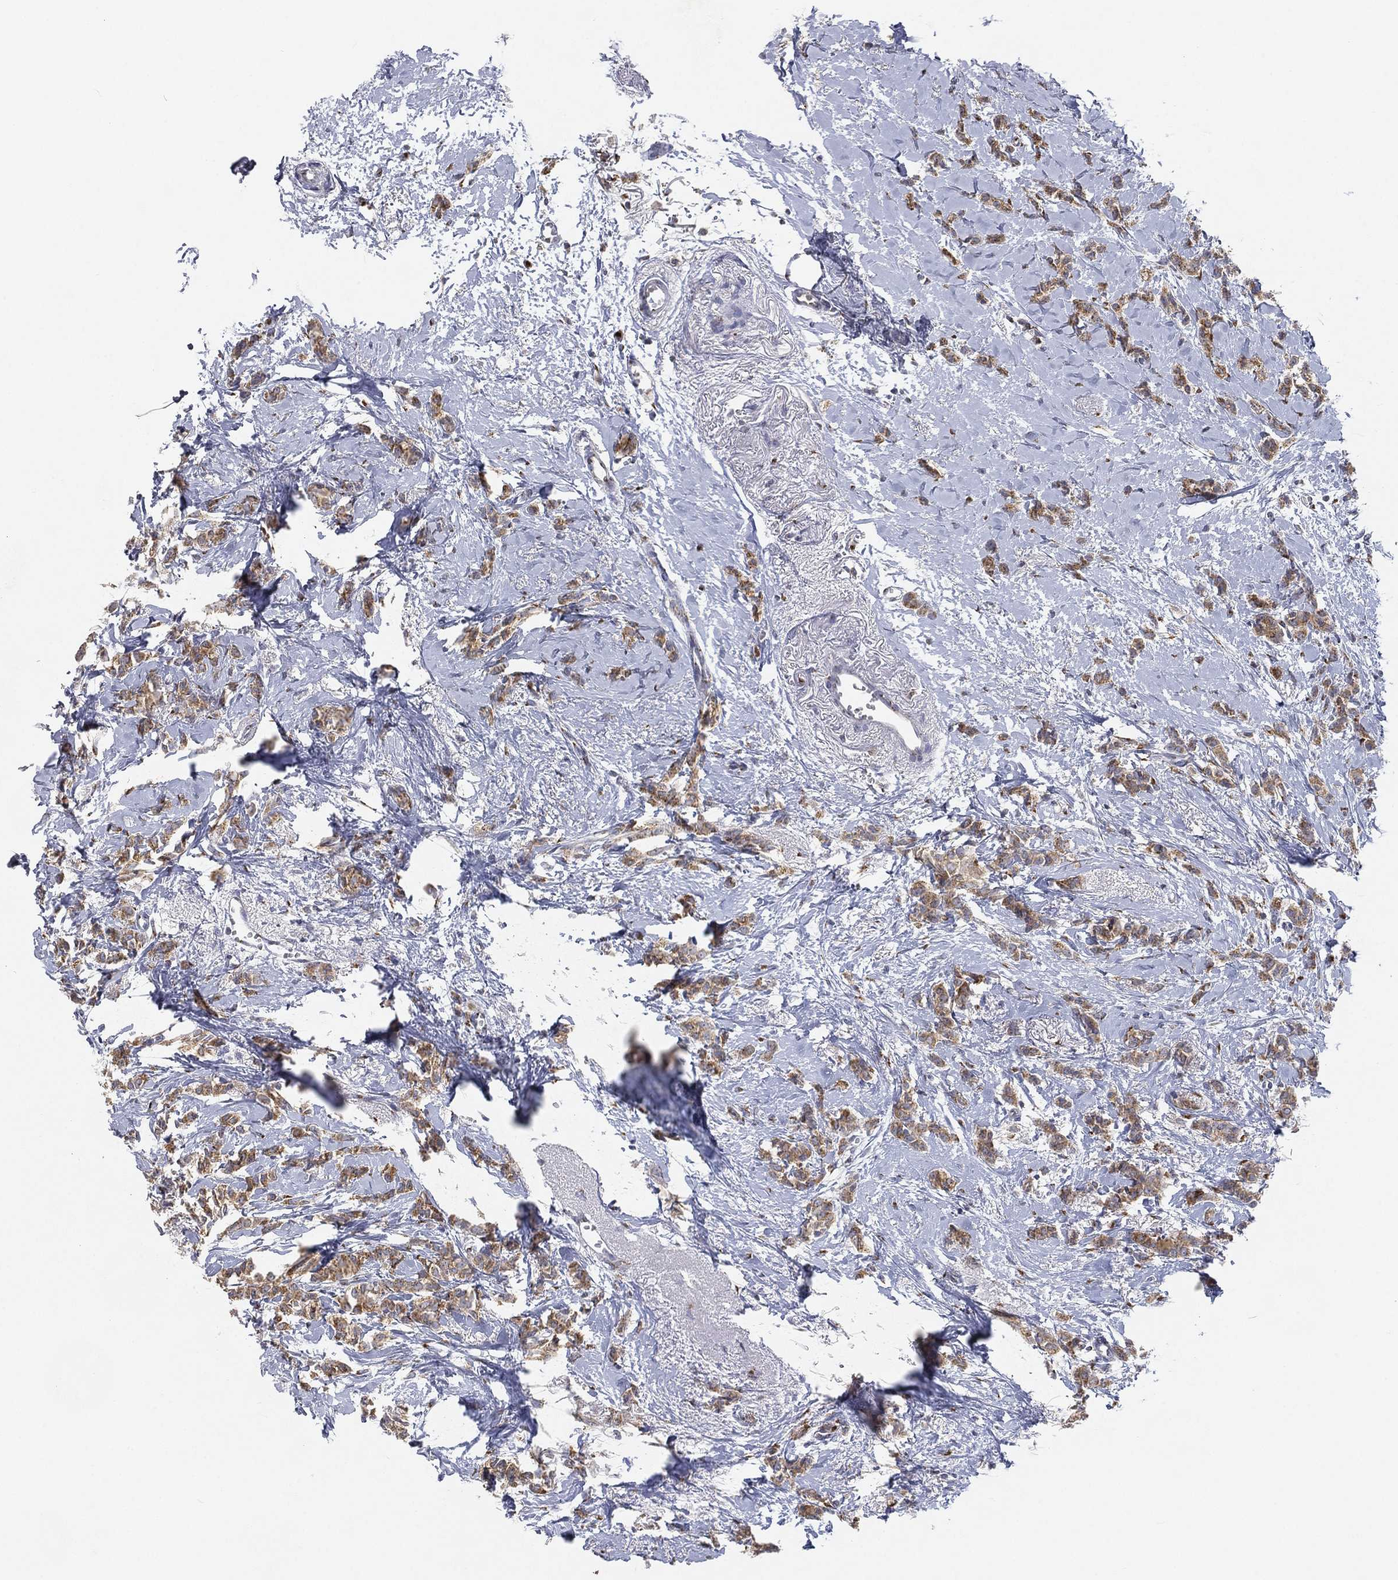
{"staining": {"intensity": "moderate", "quantity": ">75%", "location": "cytoplasmic/membranous"}, "tissue": "breast cancer", "cell_type": "Tumor cells", "image_type": "cancer", "snomed": [{"axis": "morphology", "description": "Duct carcinoma"}, {"axis": "topography", "description": "Breast"}], "caption": "Breast cancer (intraductal carcinoma) stained for a protein (brown) exhibits moderate cytoplasmic/membranous positive positivity in about >75% of tumor cells.", "gene": "TICAM1", "patient": {"sex": "female", "age": 85}}